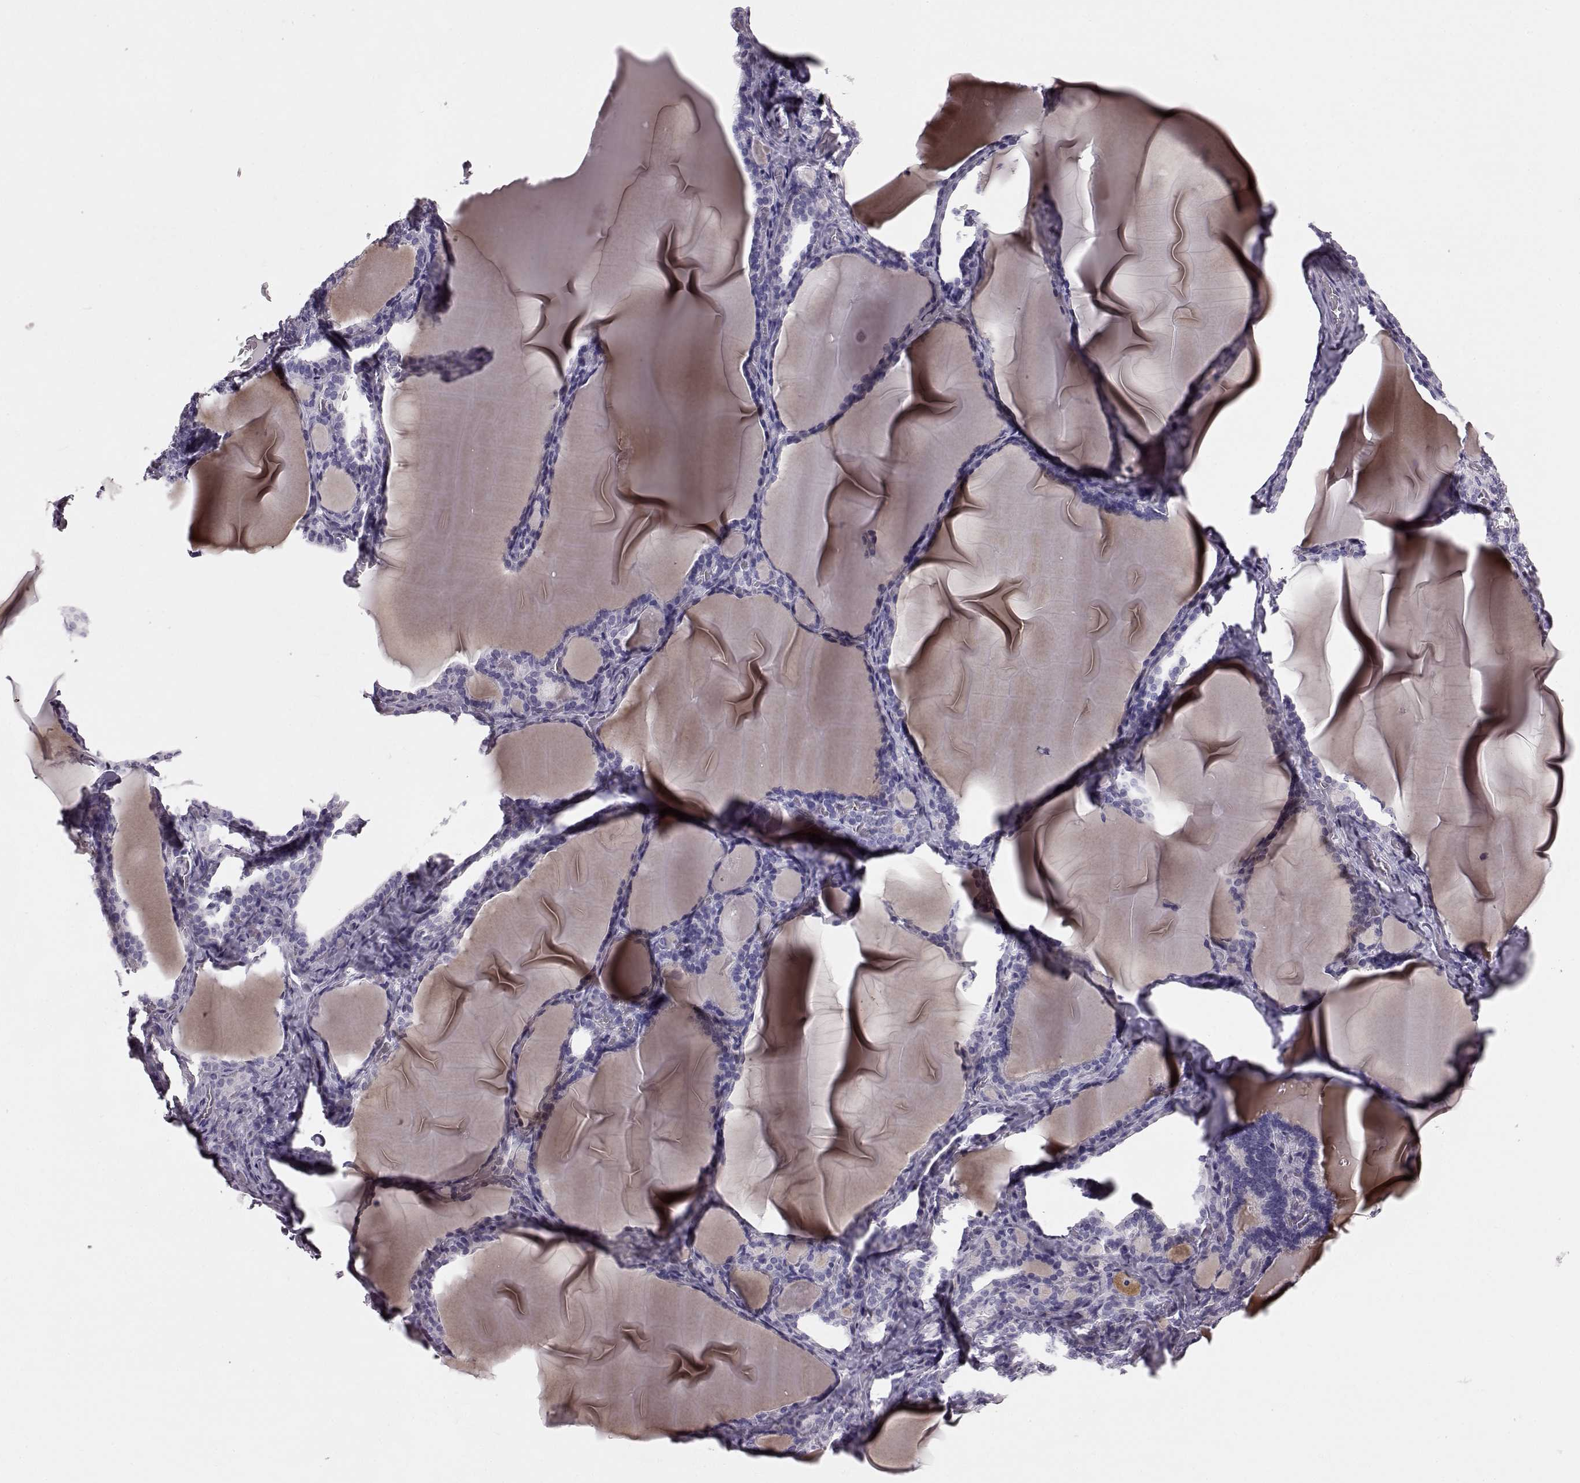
{"staining": {"intensity": "negative", "quantity": "none", "location": "none"}, "tissue": "thyroid gland", "cell_type": "Glandular cells", "image_type": "normal", "snomed": [{"axis": "morphology", "description": "Normal tissue, NOS"}, {"axis": "morphology", "description": "Hyperplasia, NOS"}, {"axis": "topography", "description": "Thyroid gland"}], "caption": "A high-resolution photomicrograph shows immunohistochemistry (IHC) staining of benign thyroid gland, which reveals no significant positivity in glandular cells. (IHC, brightfield microscopy, high magnification).", "gene": "SNTG1", "patient": {"sex": "female", "age": 27}}